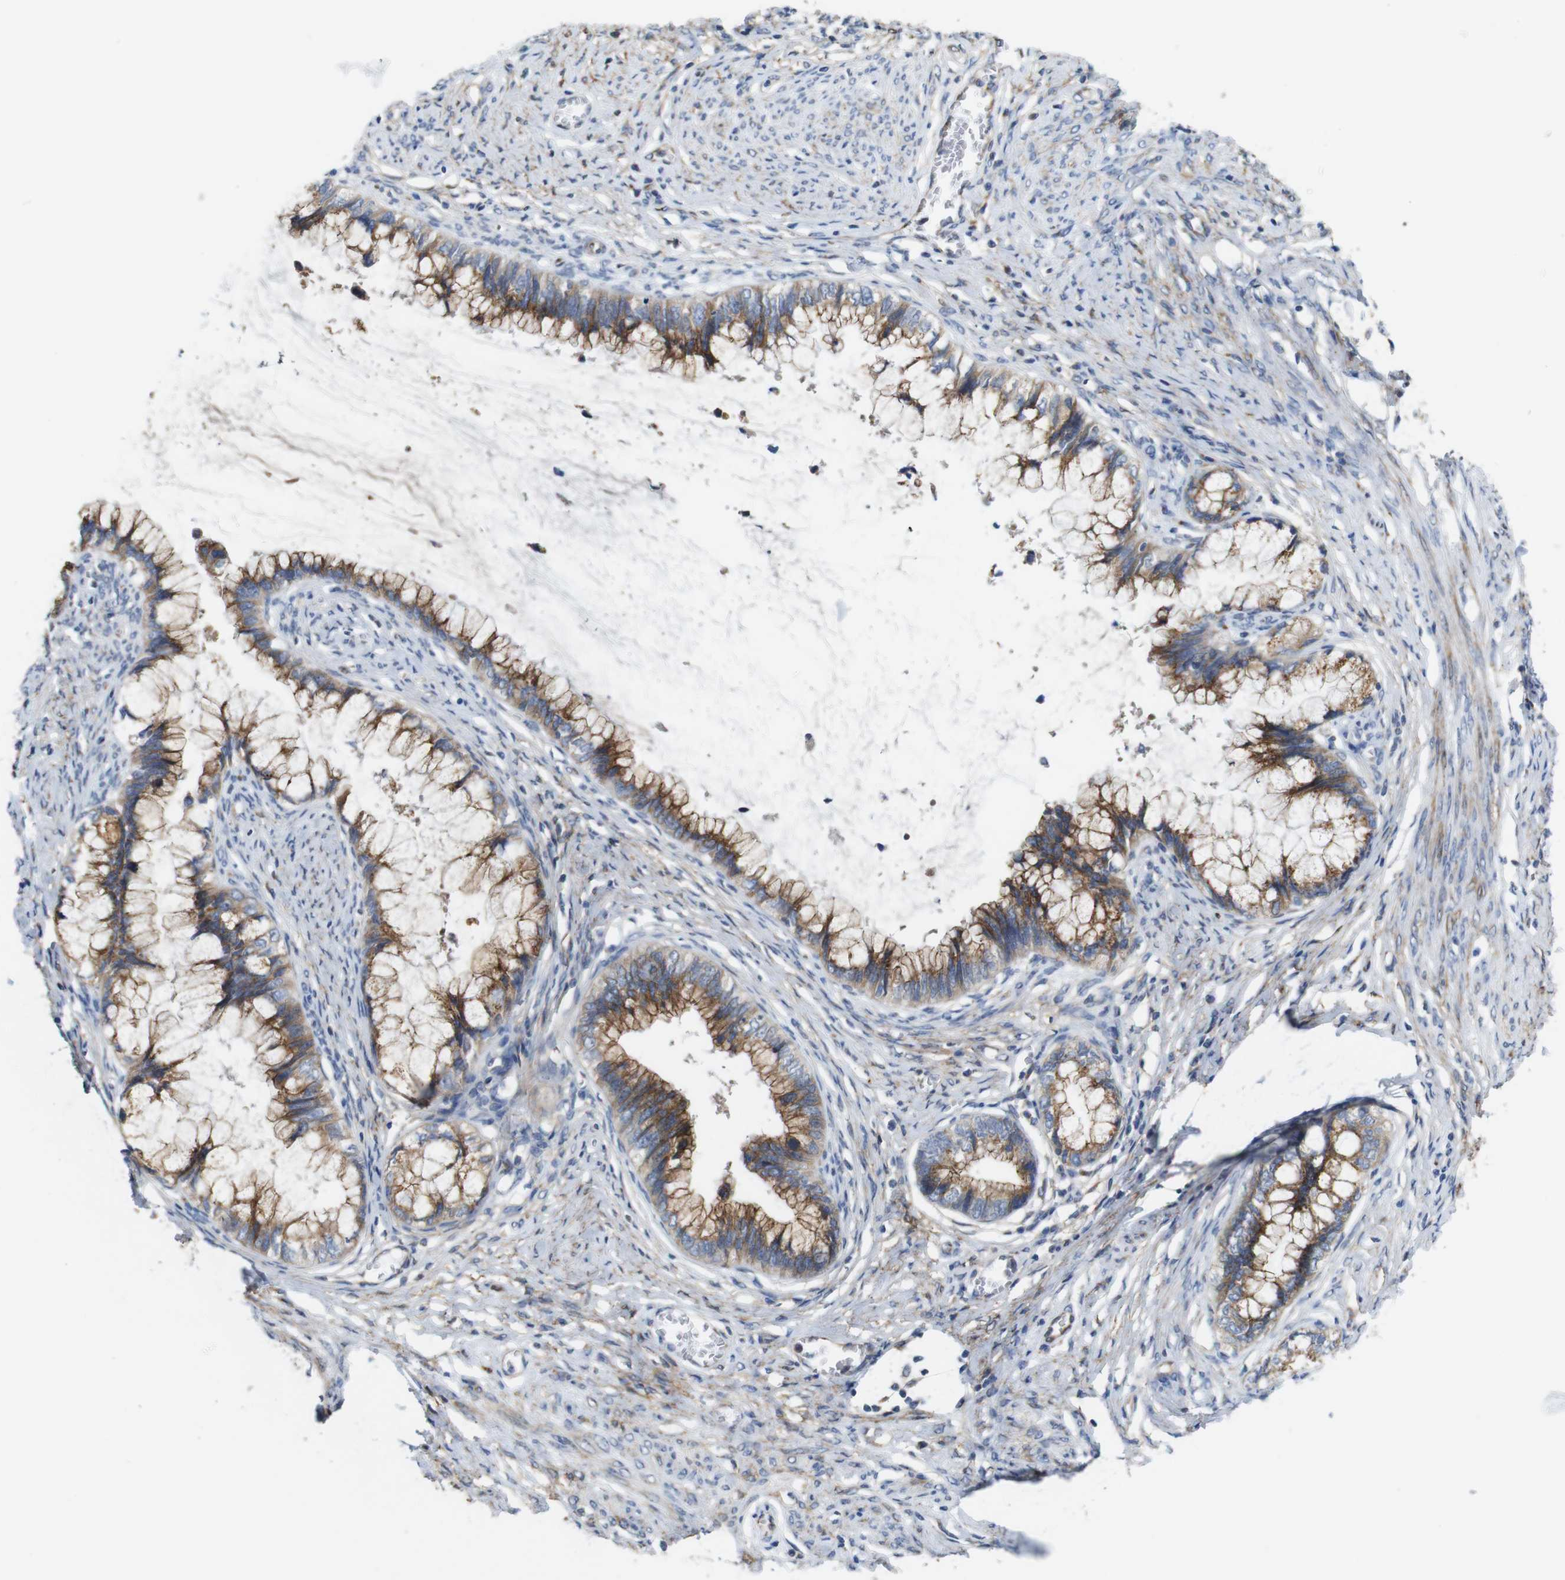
{"staining": {"intensity": "moderate", "quantity": ">75%", "location": "cytoplasmic/membranous"}, "tissue": "cervical cancer", "cell_type": "Tumor cells", "image_type": "cancer", "snomed": [{"axis": "morphology", "description": "Adenocarcinoma, NOS"}, {"axis": "topography", "description": "Cervix"}], "caption": "Tumor cells demonstrate medium levels of moderate cytoplasmic/membranous positivity in about >75% of cells in adenocarcinoma (cervical).", "gene": "EFCAB14", "patient": {"sex": "female", "age": 44}}